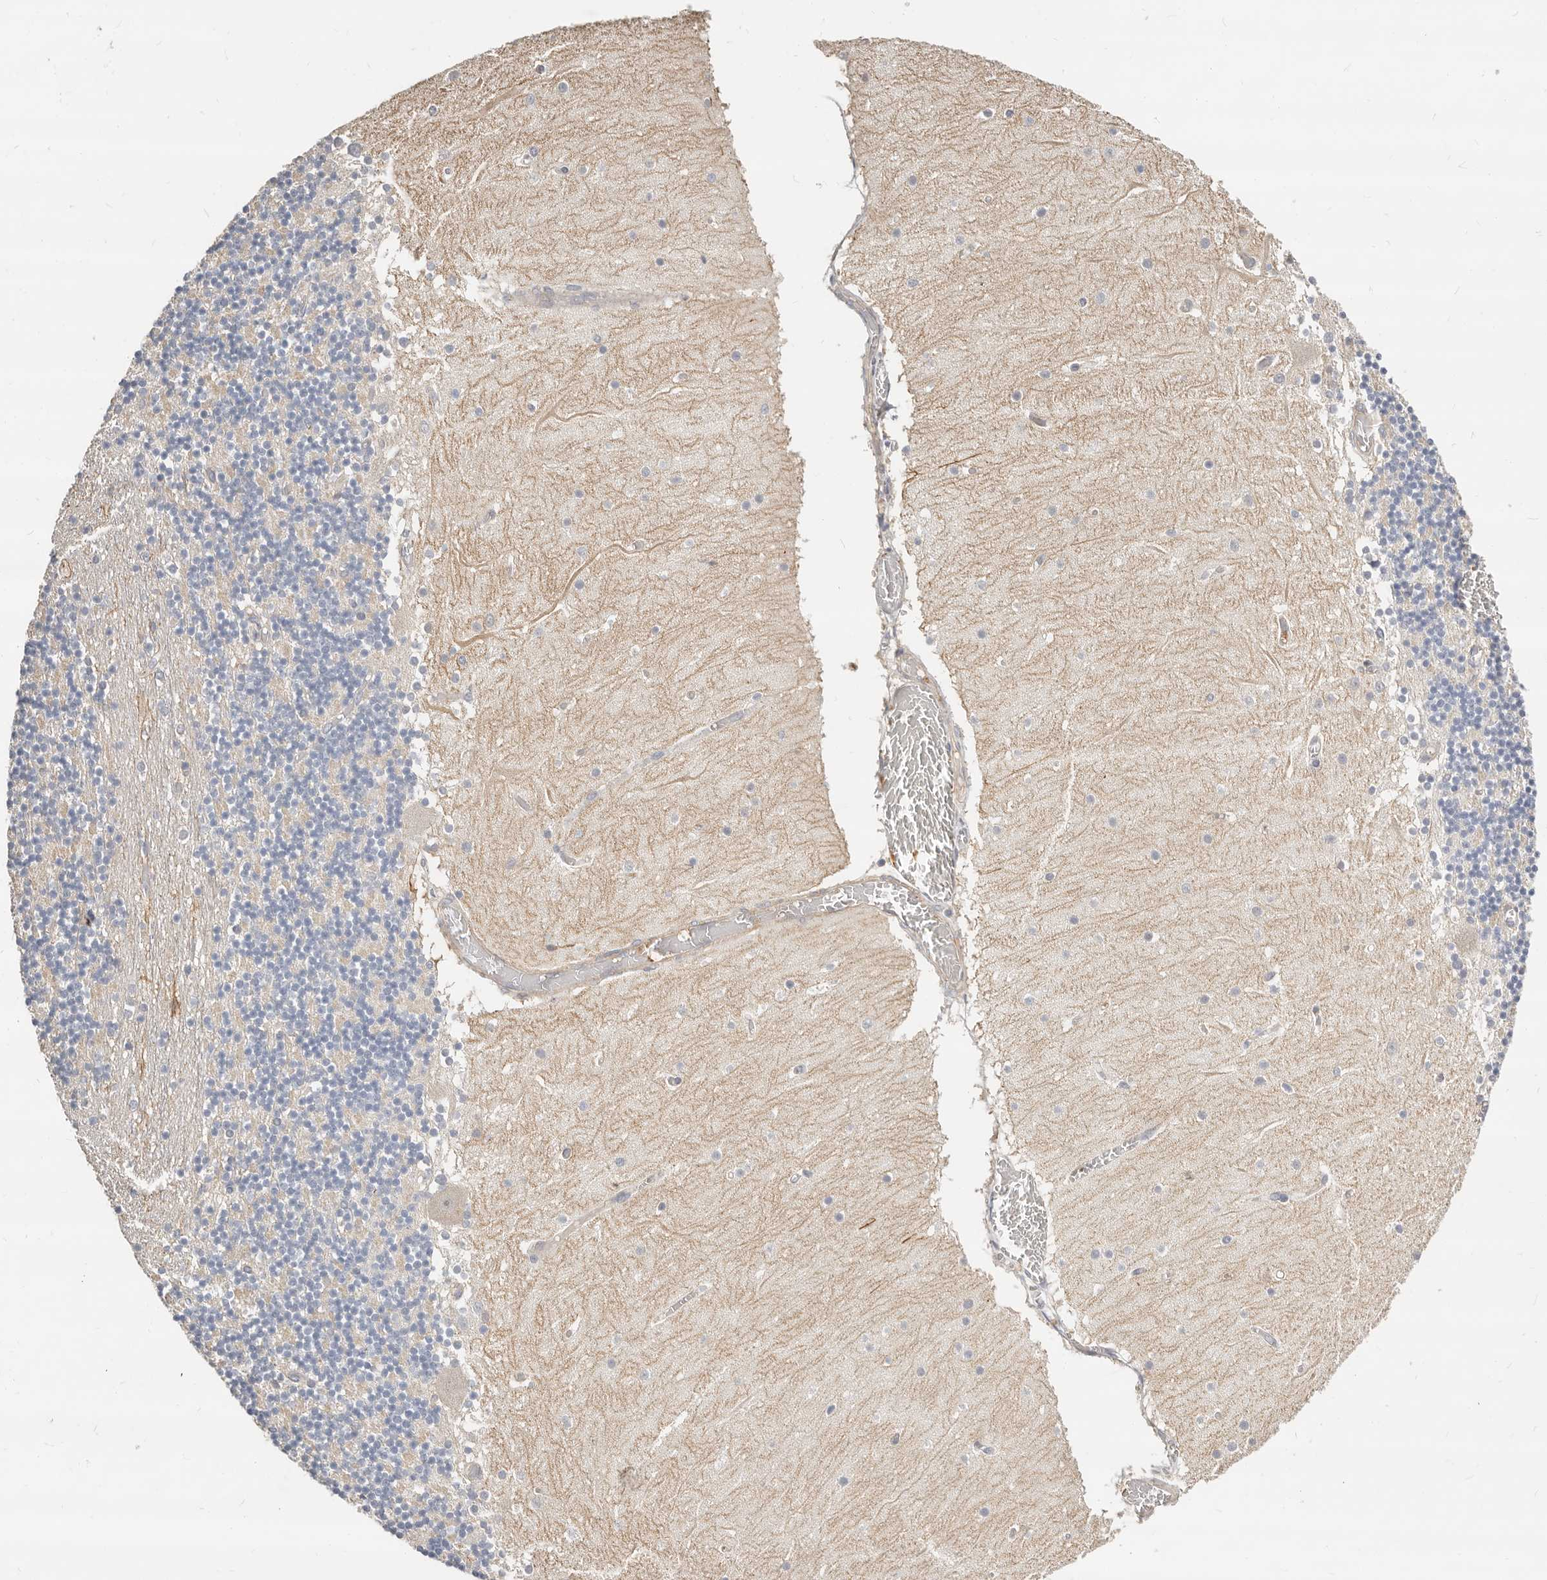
{"staining": {"intensity": "negative", "quantity": "none", "location": "none"}, "tissue": "cerebellum", "cell_type": "Cells in granular layer", "image_type": "normal", "snomed": [{"axis": "morphology", "description": "Normal tissue, NOS"}, {"axis": "topography", "description": "Cerebellum"}], "caption": "An image of cerebellum stained for a protein demonstrates no brown staining in cells in granular layer.", "gene": "ZRANB1", "patient": {"sex": "female", "age": 28}}